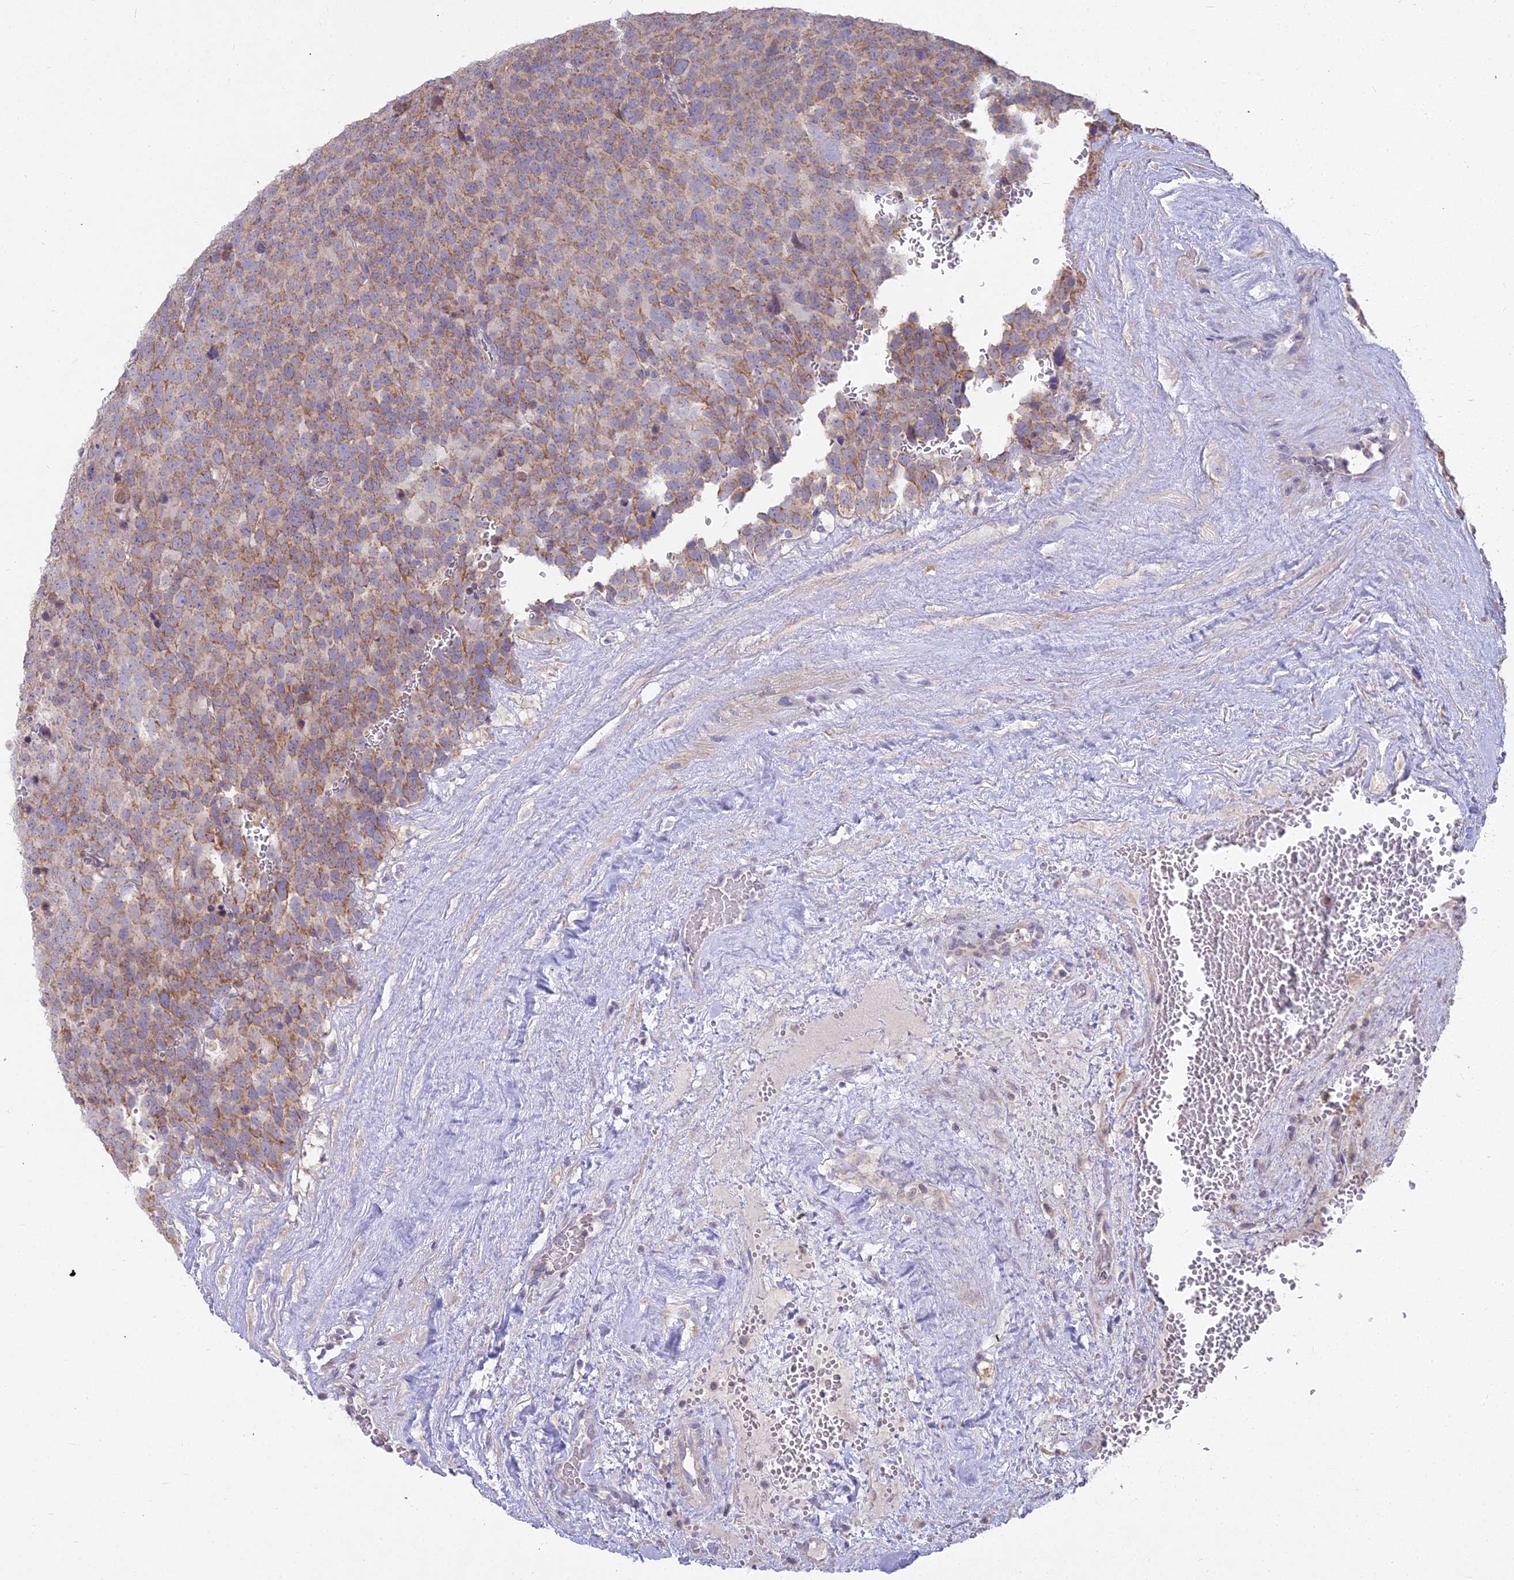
{"staining": {"intensity": "moderate", "quantity": ">75%", "location": "cytoplasmic/membranous"}, "tissue": "testis cancer", "cell_type": "Tumor cells", "image_type": "cancer", "snomed": [{"axis": "morphology", "description": "Seminoma, NOS"}, {"axis": "topography", "description": "Testis"}], "caption": "Immunohistochemistry photomicrograph of neoplastic tissue: human testis seminoma stained using IHC shows medium levels of moderate protein expression localized specifically in the cytoplasmic/membranous of tumor cells, appearing as a cytoplasmic/membranous brown color.", "gene": "MICU2", "patient": {"sex": "male", "age": 71}}